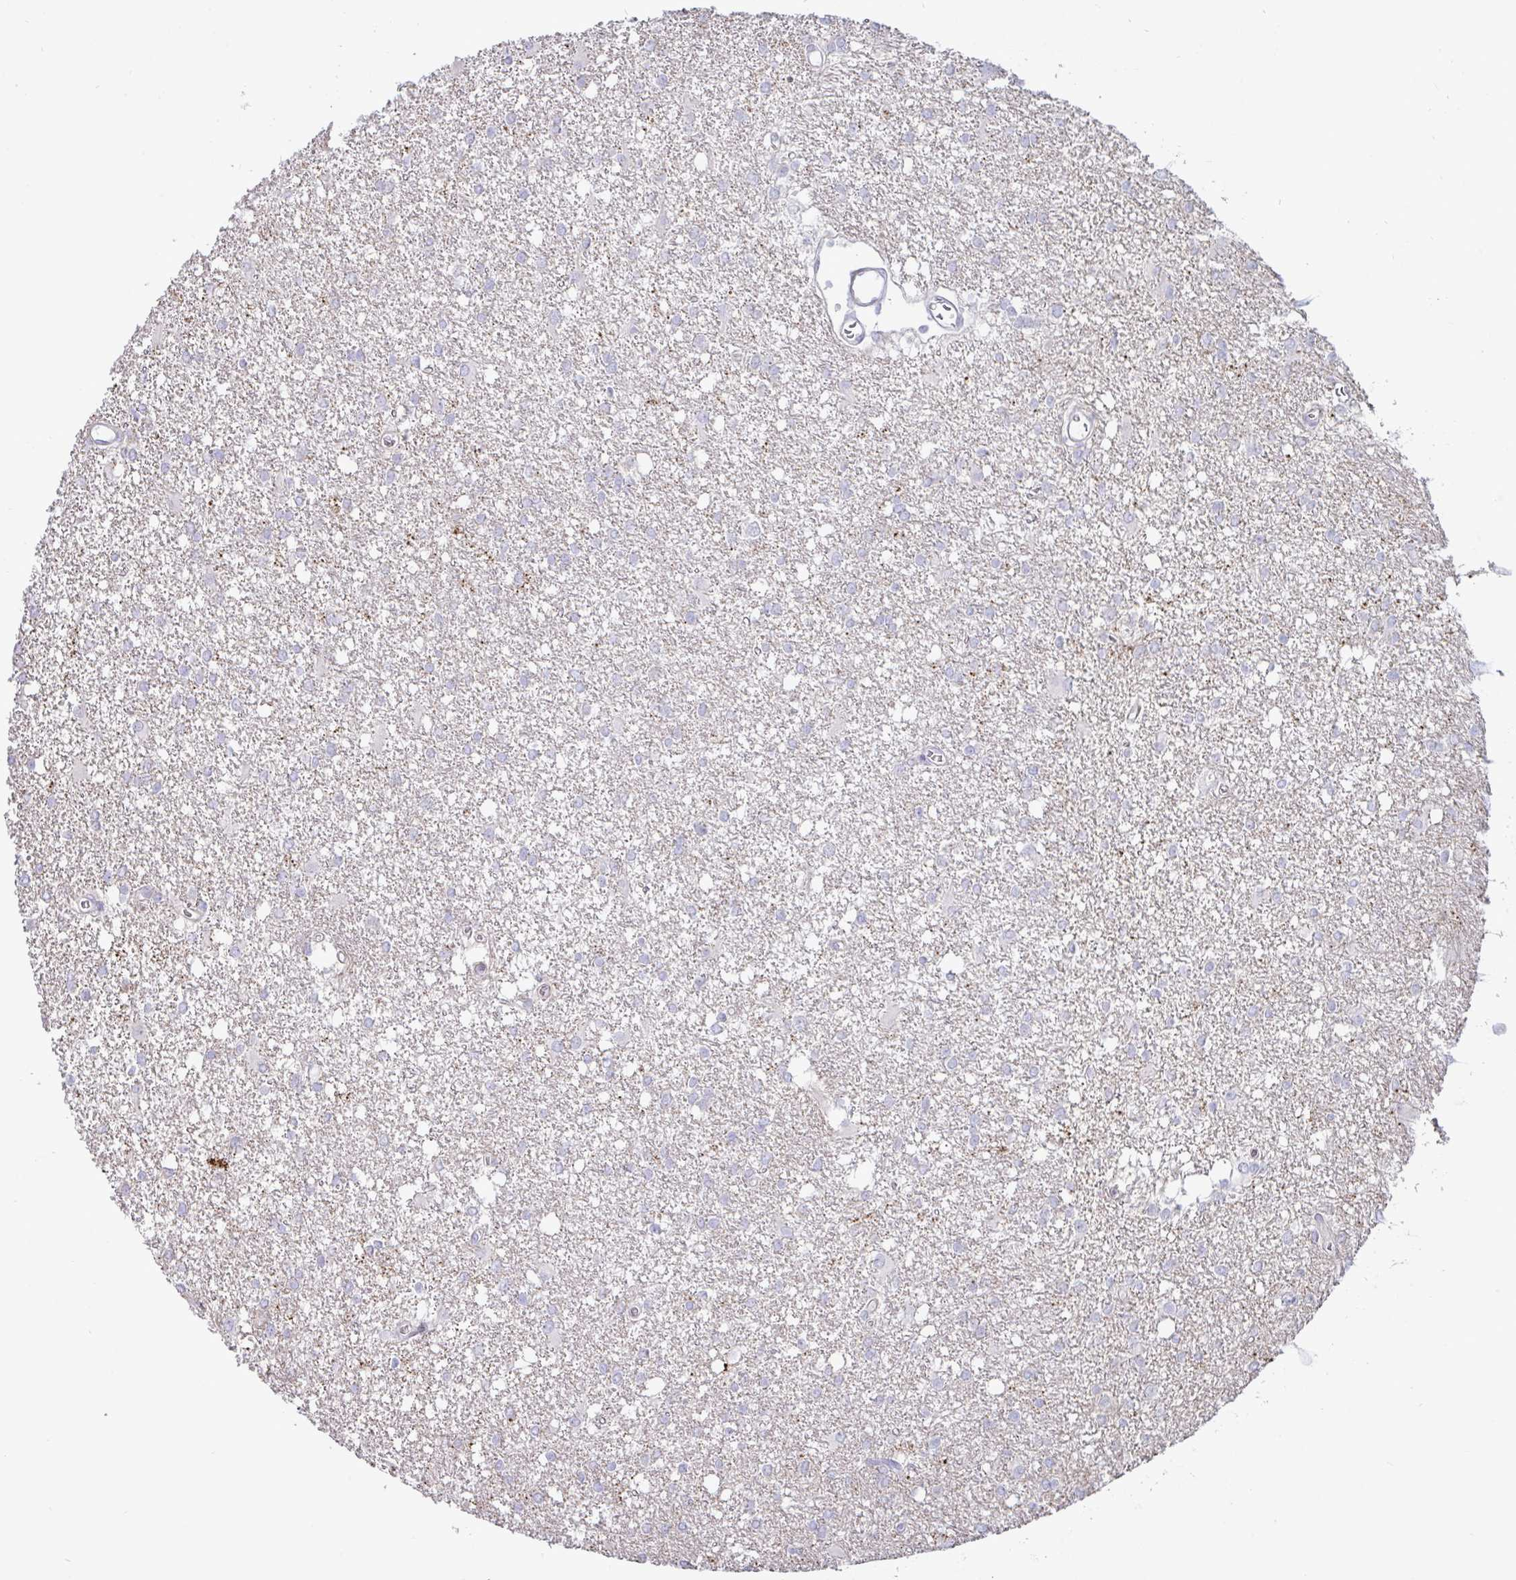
{"staining": {"intensity": "negative", "quantity": "none", "location": "none"}, "tissue": "glioma", "cell_type": "Tumor cells", "image_type": "cancer", "snomed": [{"axis": "morphology", "description": "Glioma, malignant, High grade"}, {"axis": "topography", "description": "Brain"}], "caption": "Immunohistochemical staining of human glioma shows no significant staining in tumor cells.", "gene": "NTN1", "patient": {"sex": "male", "age": 48}}